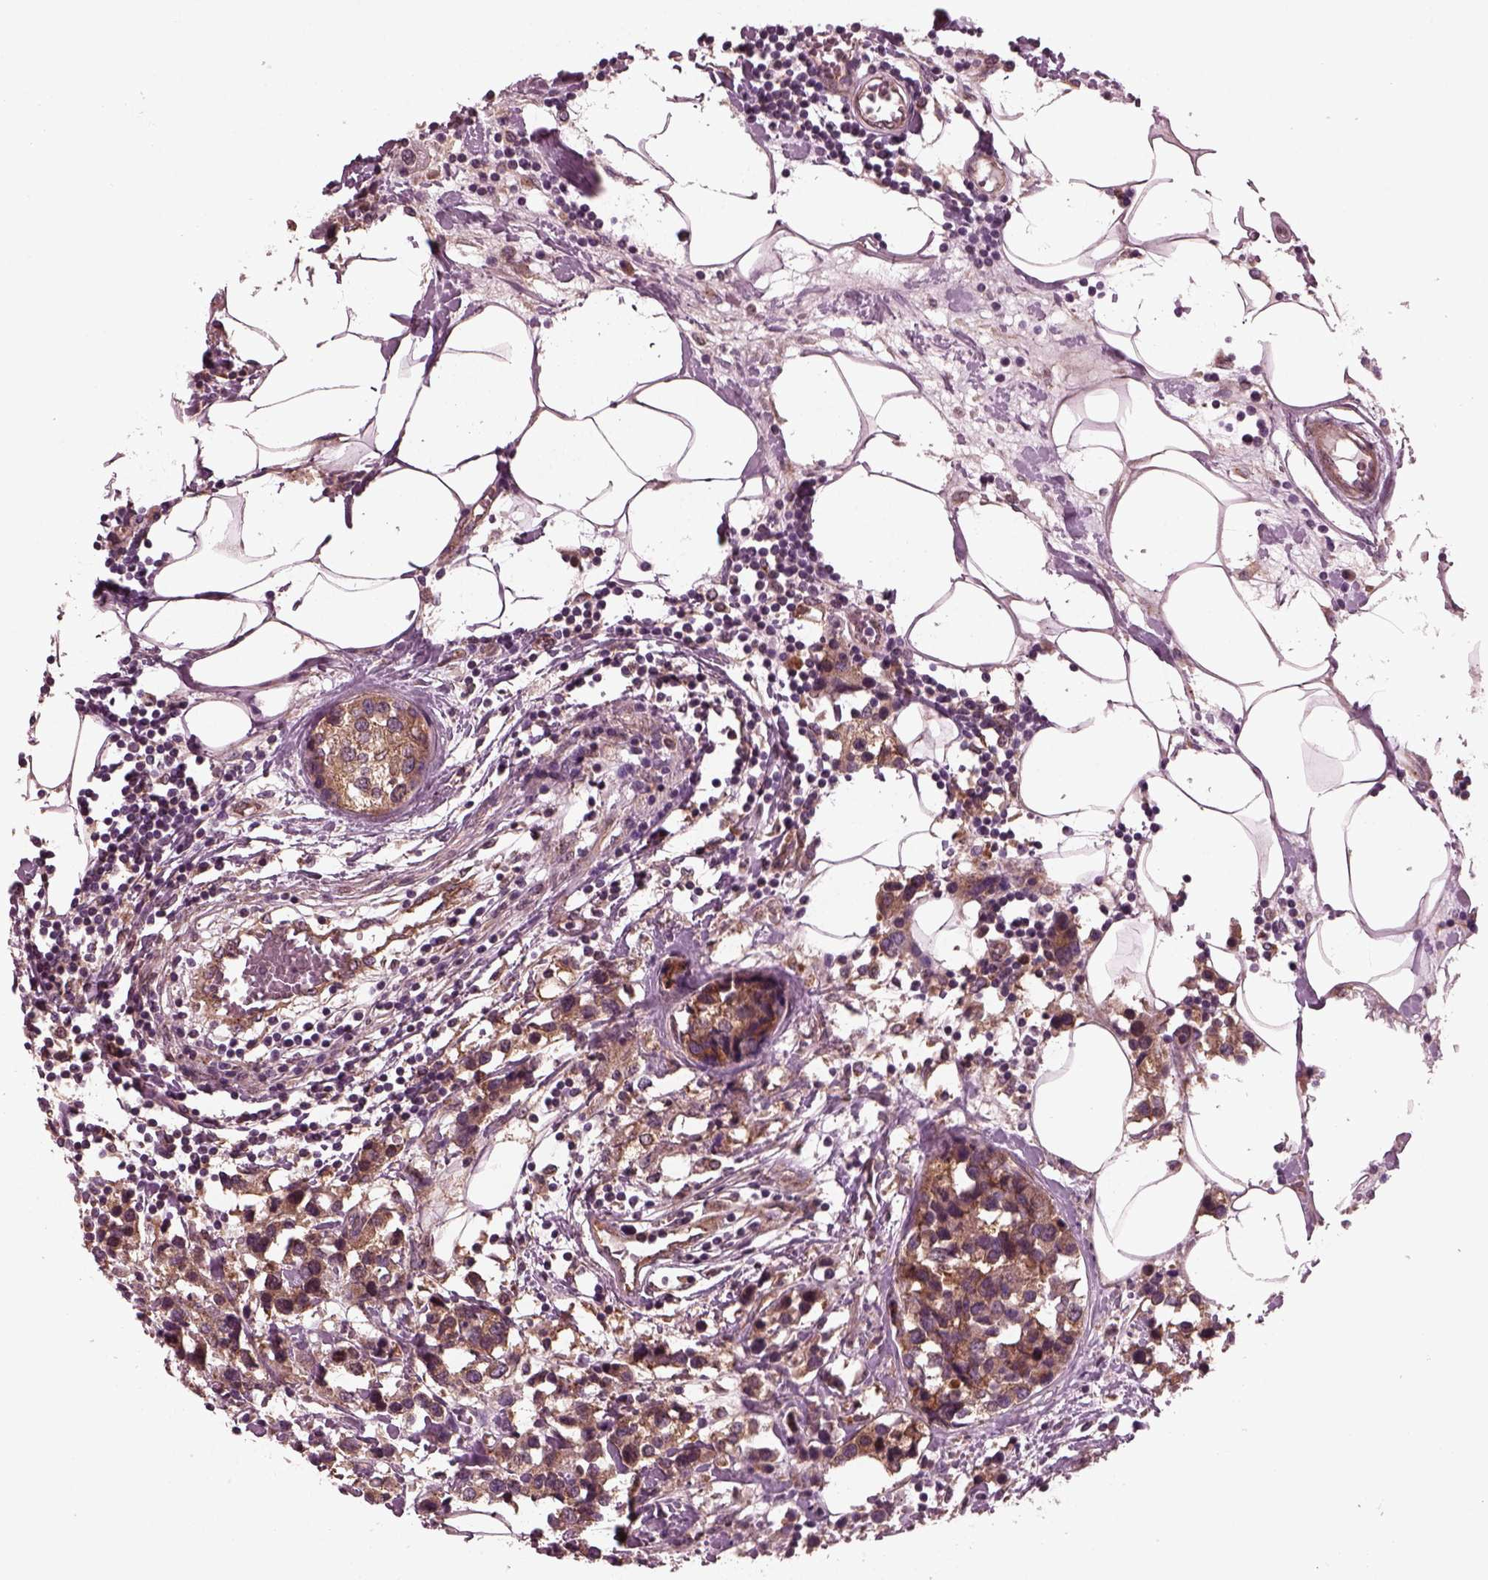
{"staining": {"intensity": "moderate", "quantity": ">75%", "location": "cytoplasmic/membranous"}, "tissue": "breast cancer", "cell_type": "Tumor cells", "image_type": "cancer", "snomed": [{"axis": "morphology", "description": "Lobular carcinoma"}, {"axis": "topography", "description": "Breast"}], "caption": "Moderate cytoplasmic/membranous expression is appreciated in approximately >75% of tumor cells in breast lobular carcinoma.", "gene": "TUBG1", "patient": {"sex": "female", "age": 59}}